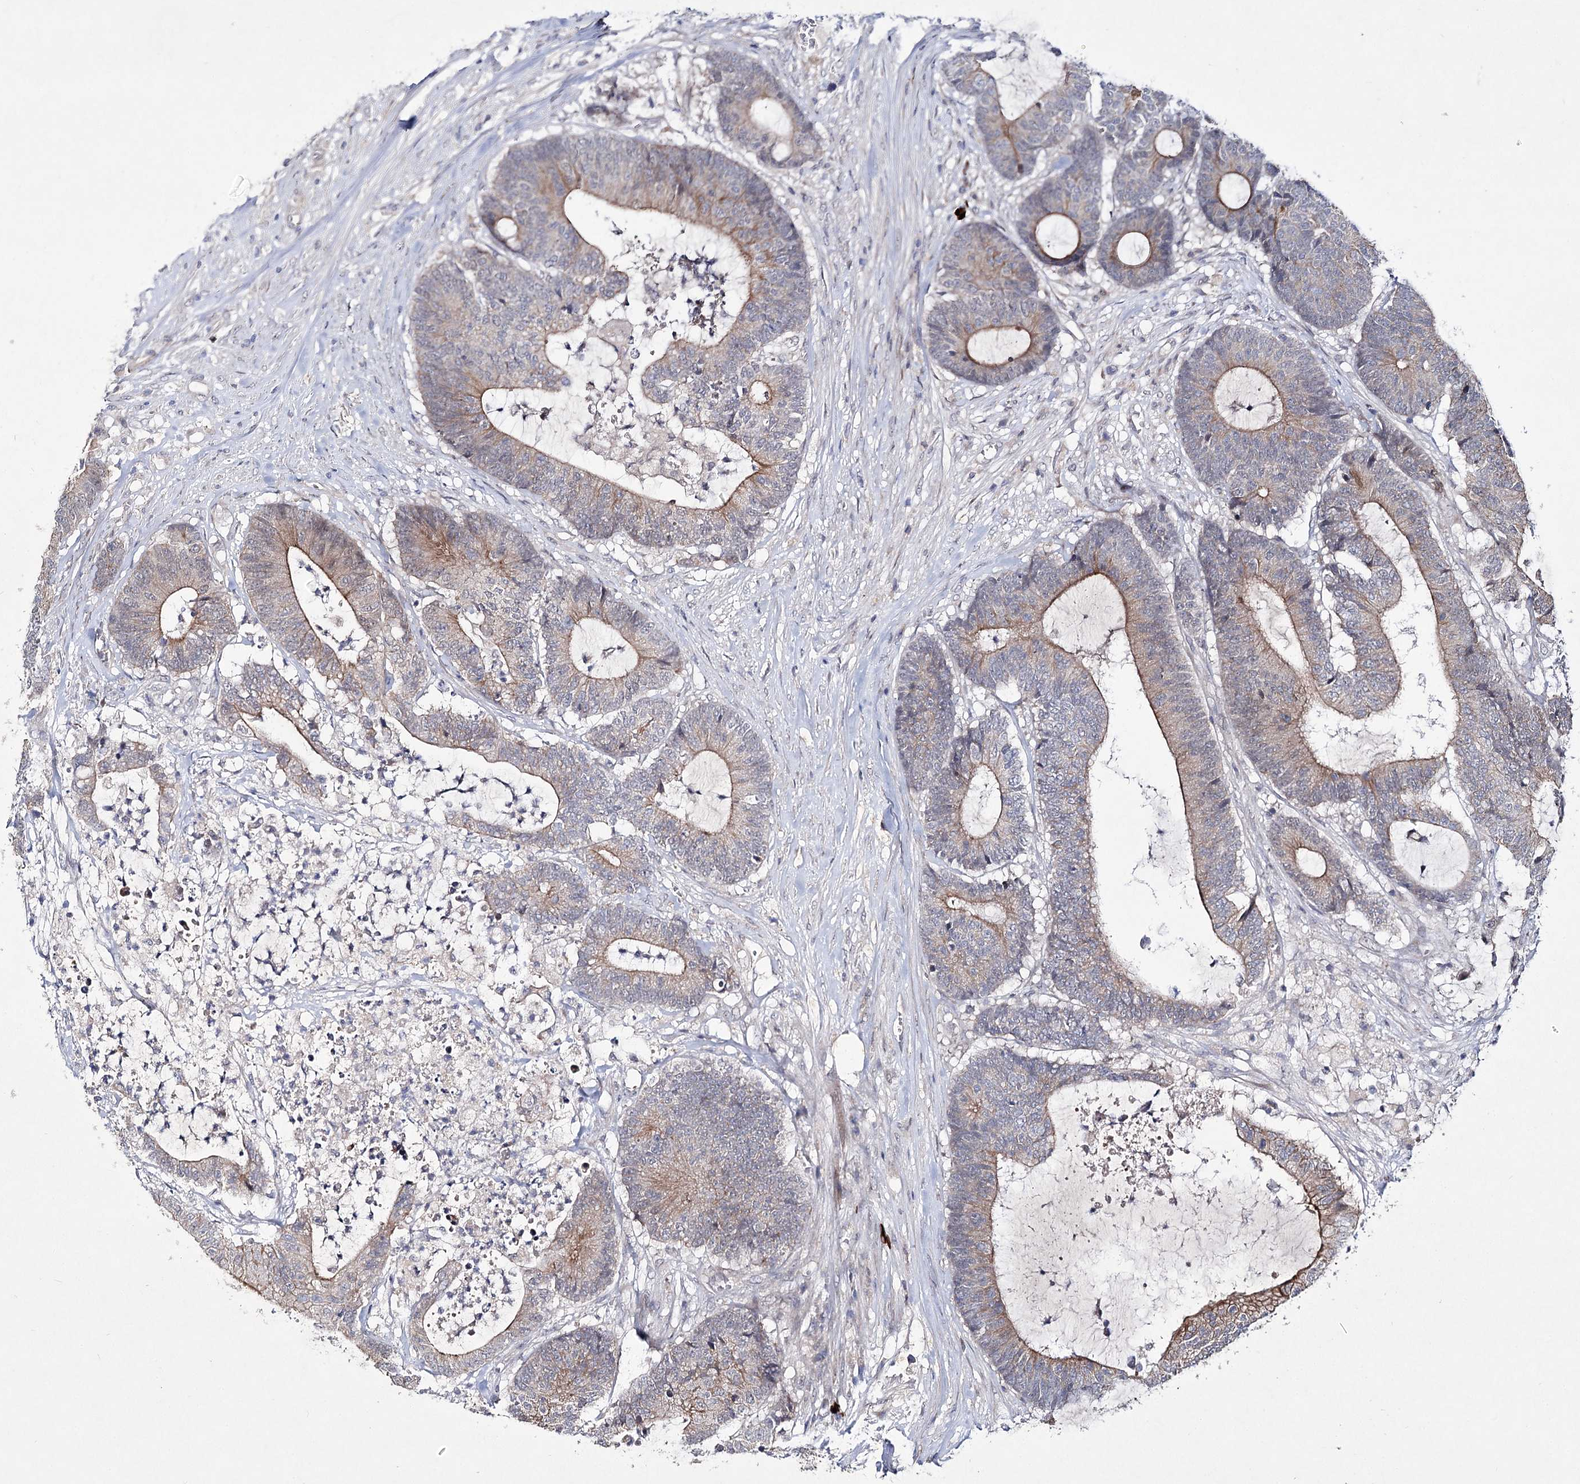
{"staining": {"intensity": "moderate", "quantity": ">75%", "location": "cytoplasmic/membranous"}, "tissue": "colorectal cancer", "cell_type": "Tumor cells", "image_type": "cancer", "snomed": [{"axis": "morphology", "description": "Adenocarcinoma, NOS"}, {"axis": "topography", "description": "Colon"}], "caption": "Protein staining reveals moderate cytoplasmic/membranous expression in about >75% of tumor cells in colorectal cancer. (DAB (3,3'-diaminobenzidine) = brown stain, brightfield microscopy at high magnification).", "gene": "ARHGAP32", "patient": {"sex": "female", "age": 84}}